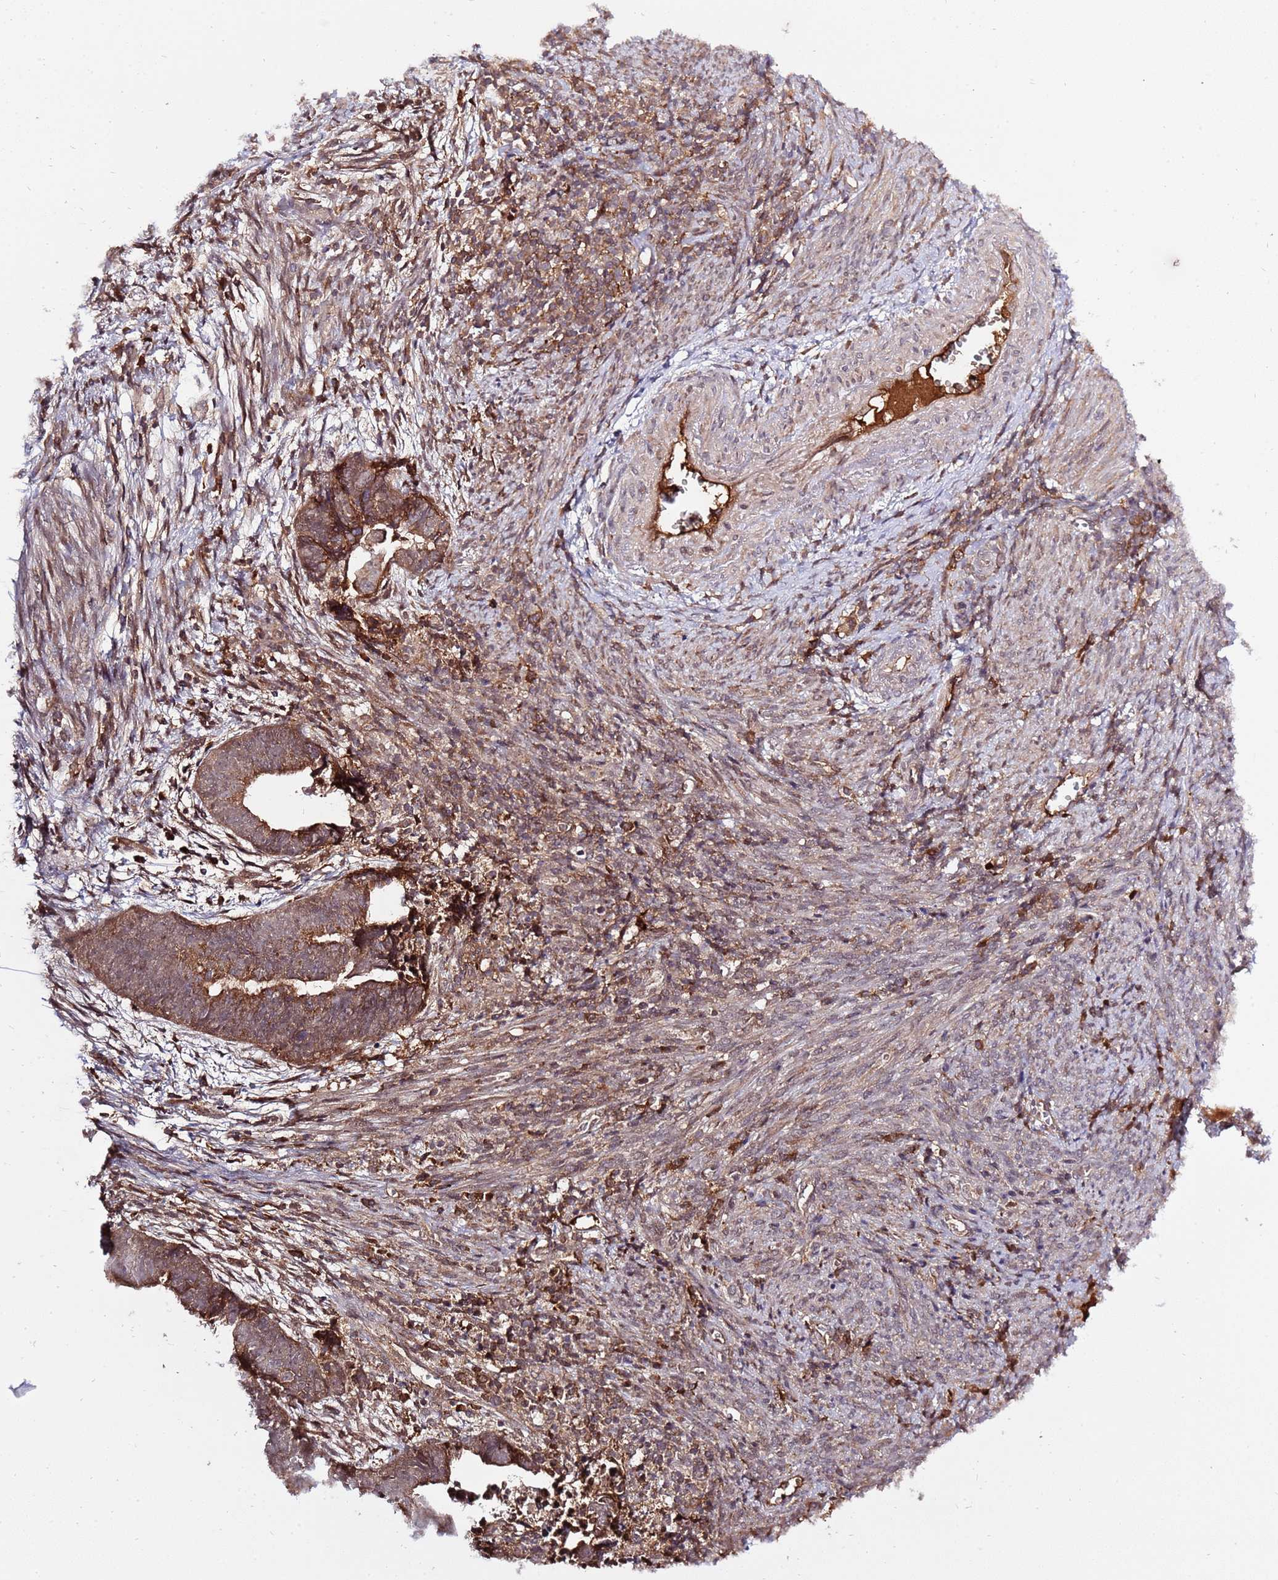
{"staining": {"intensity": "moderate", "quantity": ">75%", "location": "cytoplasmic/membranous"}, "tissue": "endometrial cancer", "cell_type": "Tumor cells", "image_type": "cancer", "snomed": [{"axis": "morphology", "description": "Adenocarcinoma, NOS"}, {"axis": "topography", "description": "Endometrium"}], "caption": "Protein staining demonstrates moderate cytoplasmic/membranous expression in about >75% of tumor cells in endometrial cancer.", "gene": "ZNF624", "patient": {"sex": "female", "age": 75}}